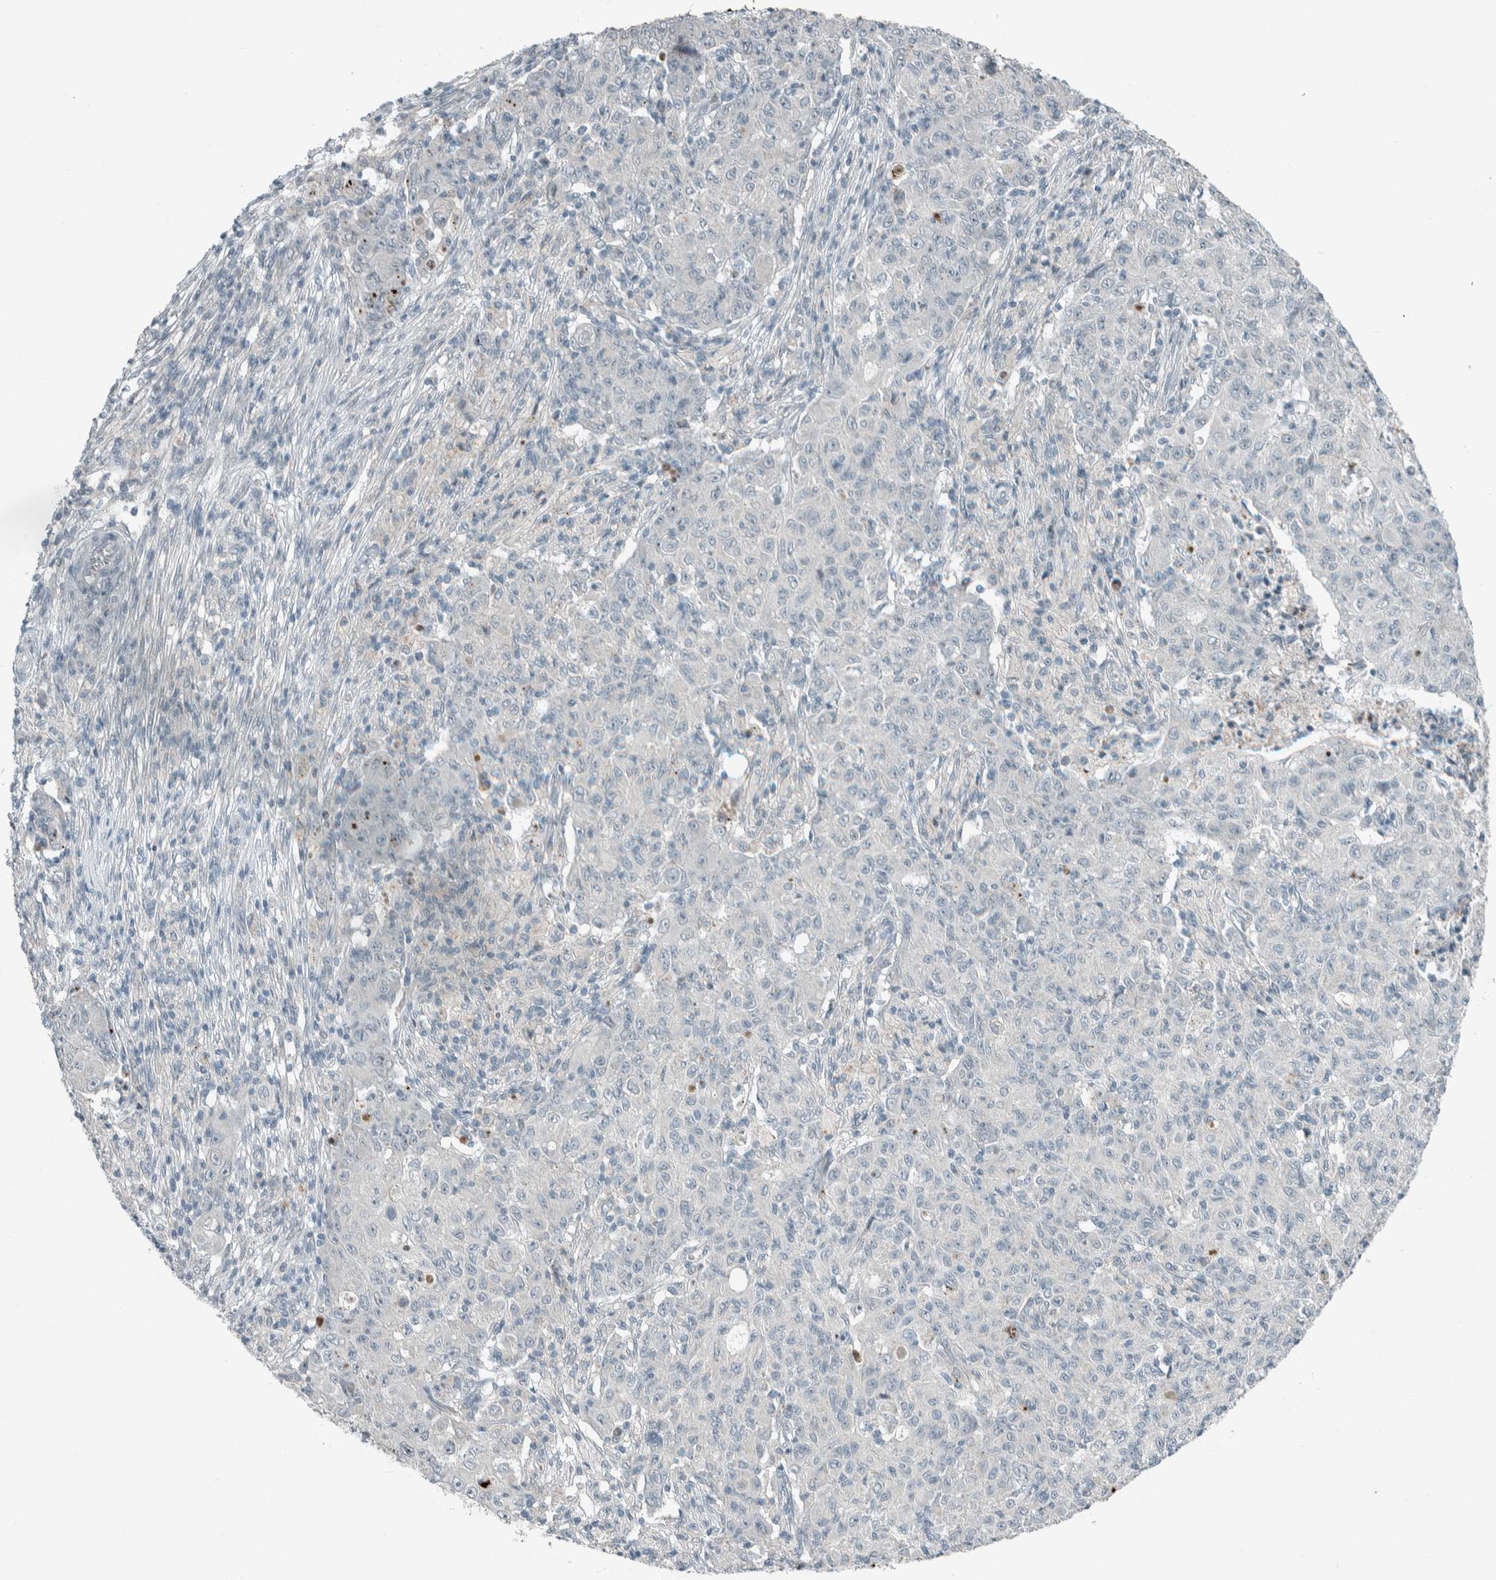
{"staining": {"intensity": "negative", "quantity": "none", "location": "none"}, "tissue": "ovarian cancer", "cell_type": "Tumor cells", "image_type": "cancer", "snomed": [{"axis": "morphology", "description": "Carcinoma, endometroid"}, {"axis": "topography", "description": "Ovary"}], "caption": "A high-resolution image shows IHC staining of ovarian cancer (endometroid carcinoma), which exhibits no significant expression in tumor cells.", "gene": "CERCAM", "patient": {"sex": "female", "age": 42}}